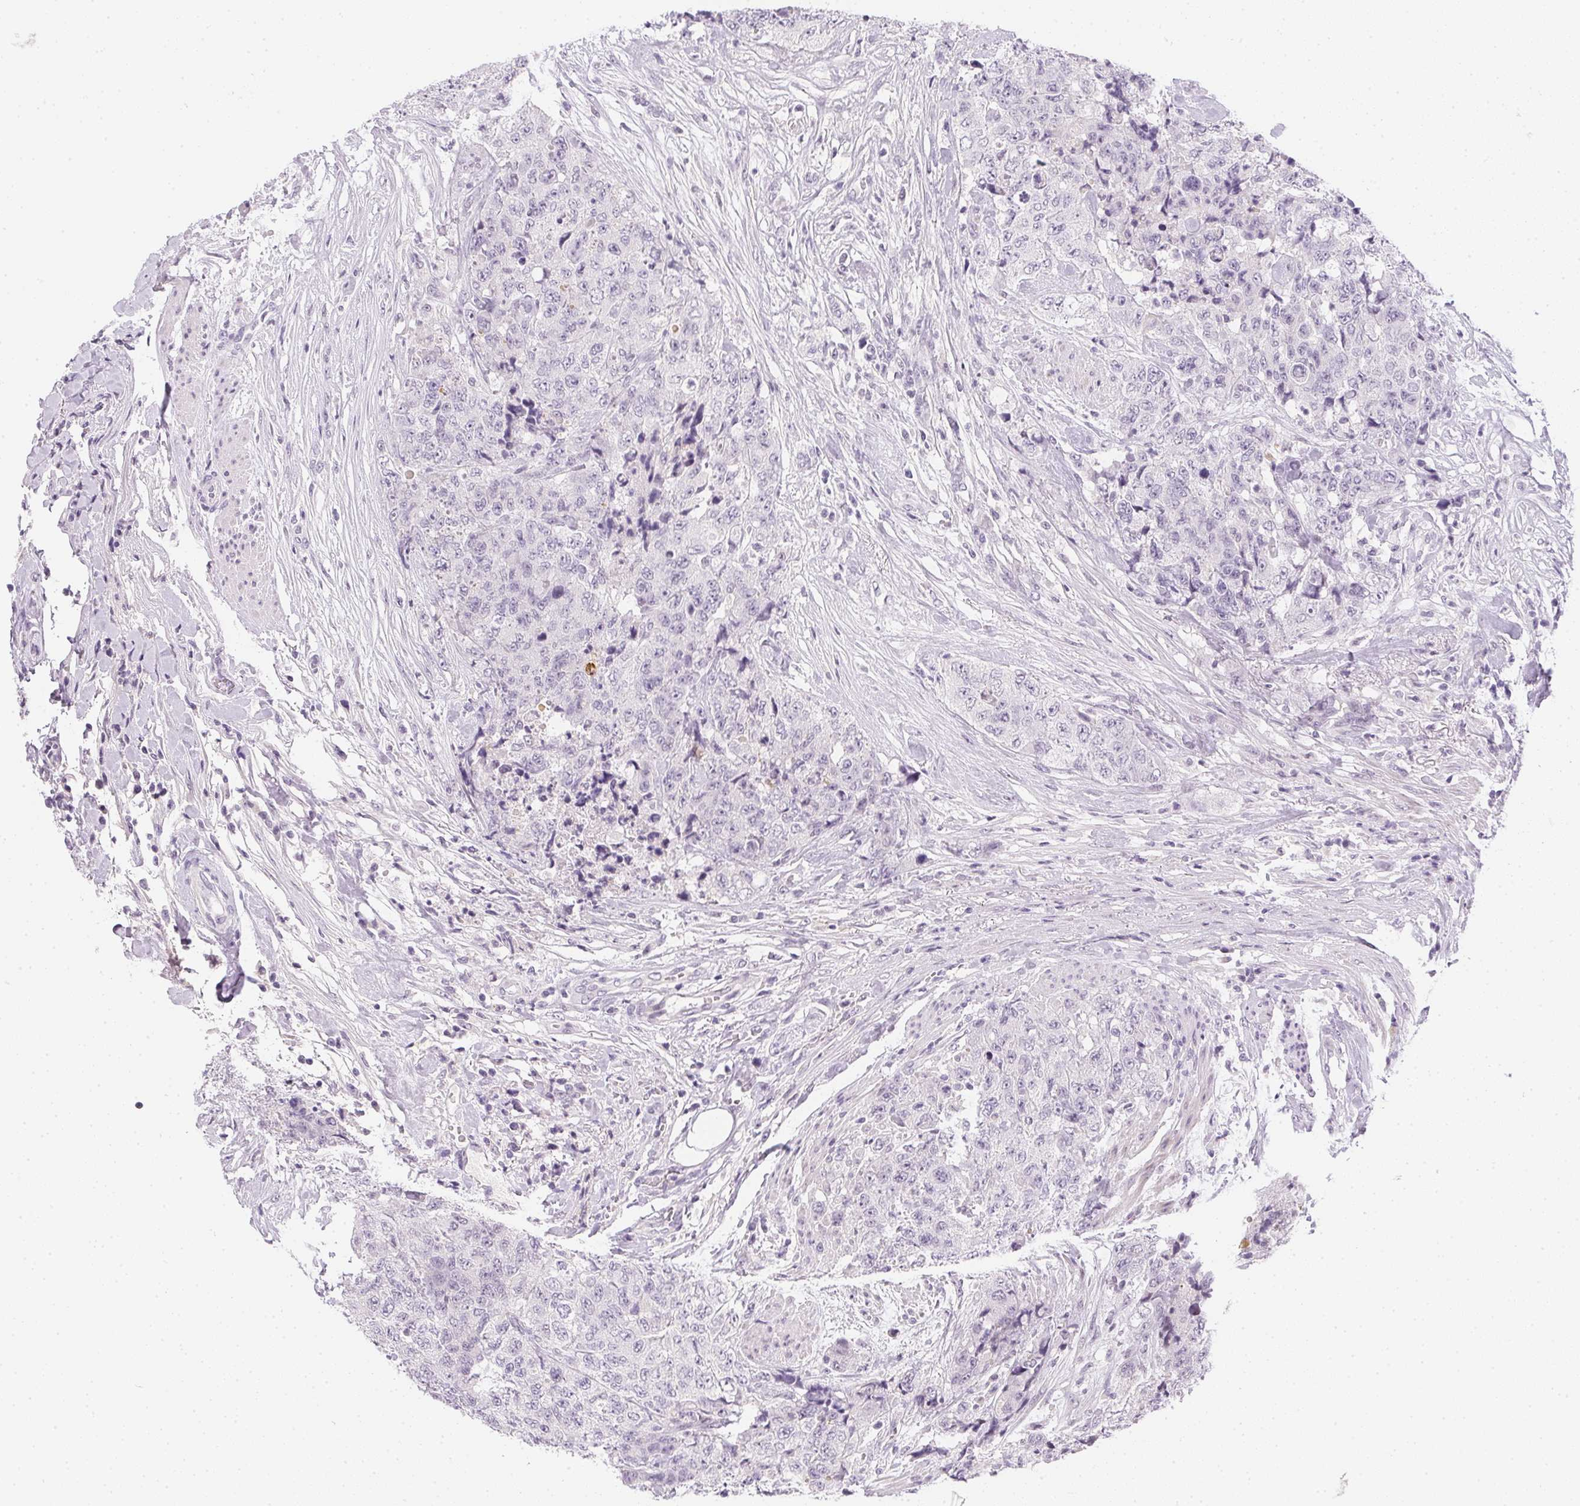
{"staining": {"intensity": "negative", "quantity": "none", "location": "none"}, "tissue": "urothelial cancer", "cell_type": "Tumor cells", "image_type": "cancer", "snomed": [{"axis": "morphology", "description": "Urothelial carcinoma, High grade"}, {"axis": "topography", "description": "Urinary bladder"}], "caption": "This is an immunohistochemistry (IHC) micrograph of urothelial cancer. There is no staining in tumor cells.", "gene": "GSDMC", "patient": {"sex": "female", "age": 78}}